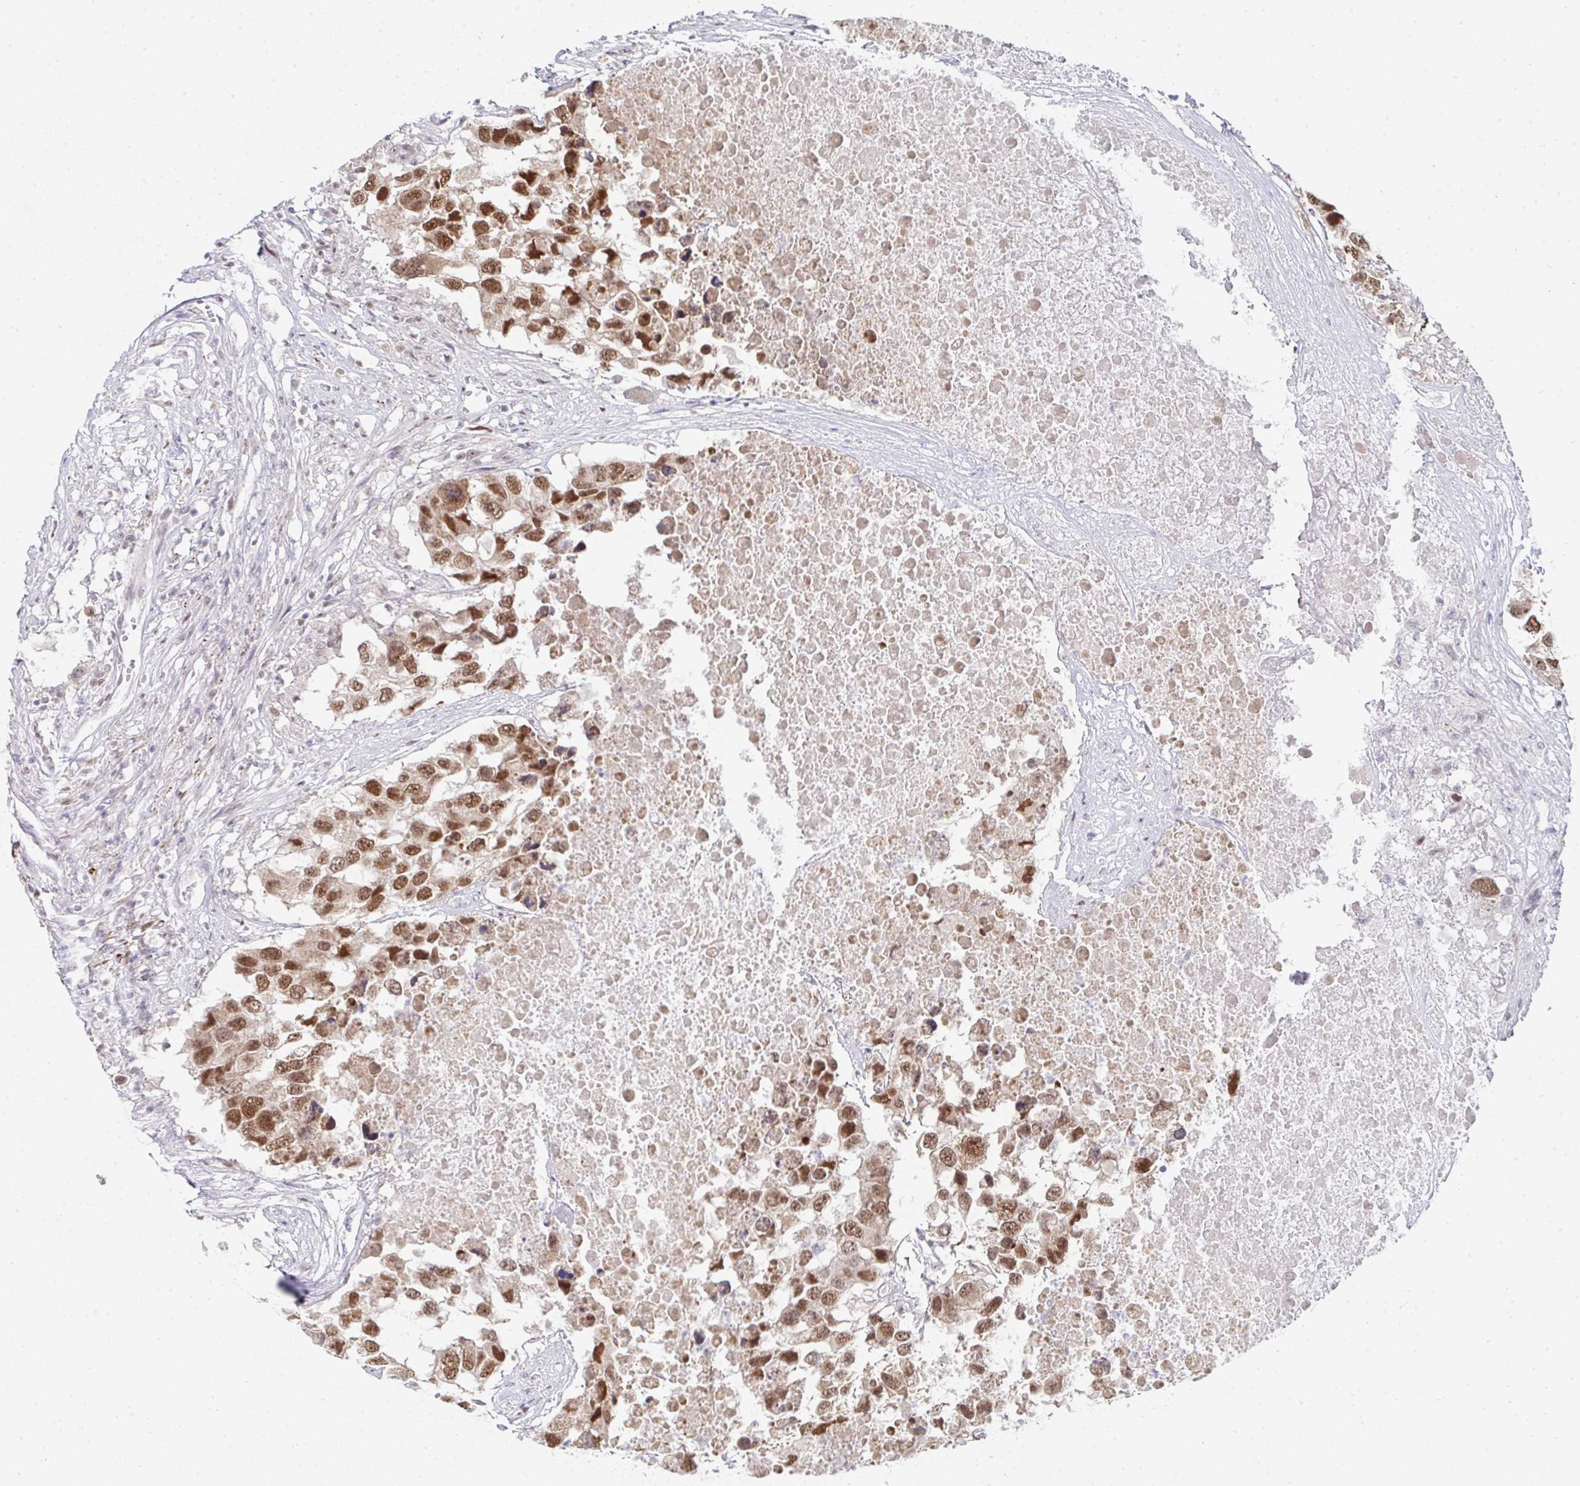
{"staining": {"intensity": "moderate", "quantity": ">75%", "location": "nuclear"}, "tissue": "testis cancer", "cell_type": "Tumor cells", "image_type": "cancer", "snomed": [{"axis": "morphology", "description": "Carcinoma, Embryonal, NOS"}, {"axis": "topography", "description": "Testis"}], "caption": "Testis cancer was stained to show a protein in brown. There is medium levels of moderate nuclear staining in about >75% of tumor cells.", "gene": "GINS2", "patient": {"sex": "male", "age": 83}}